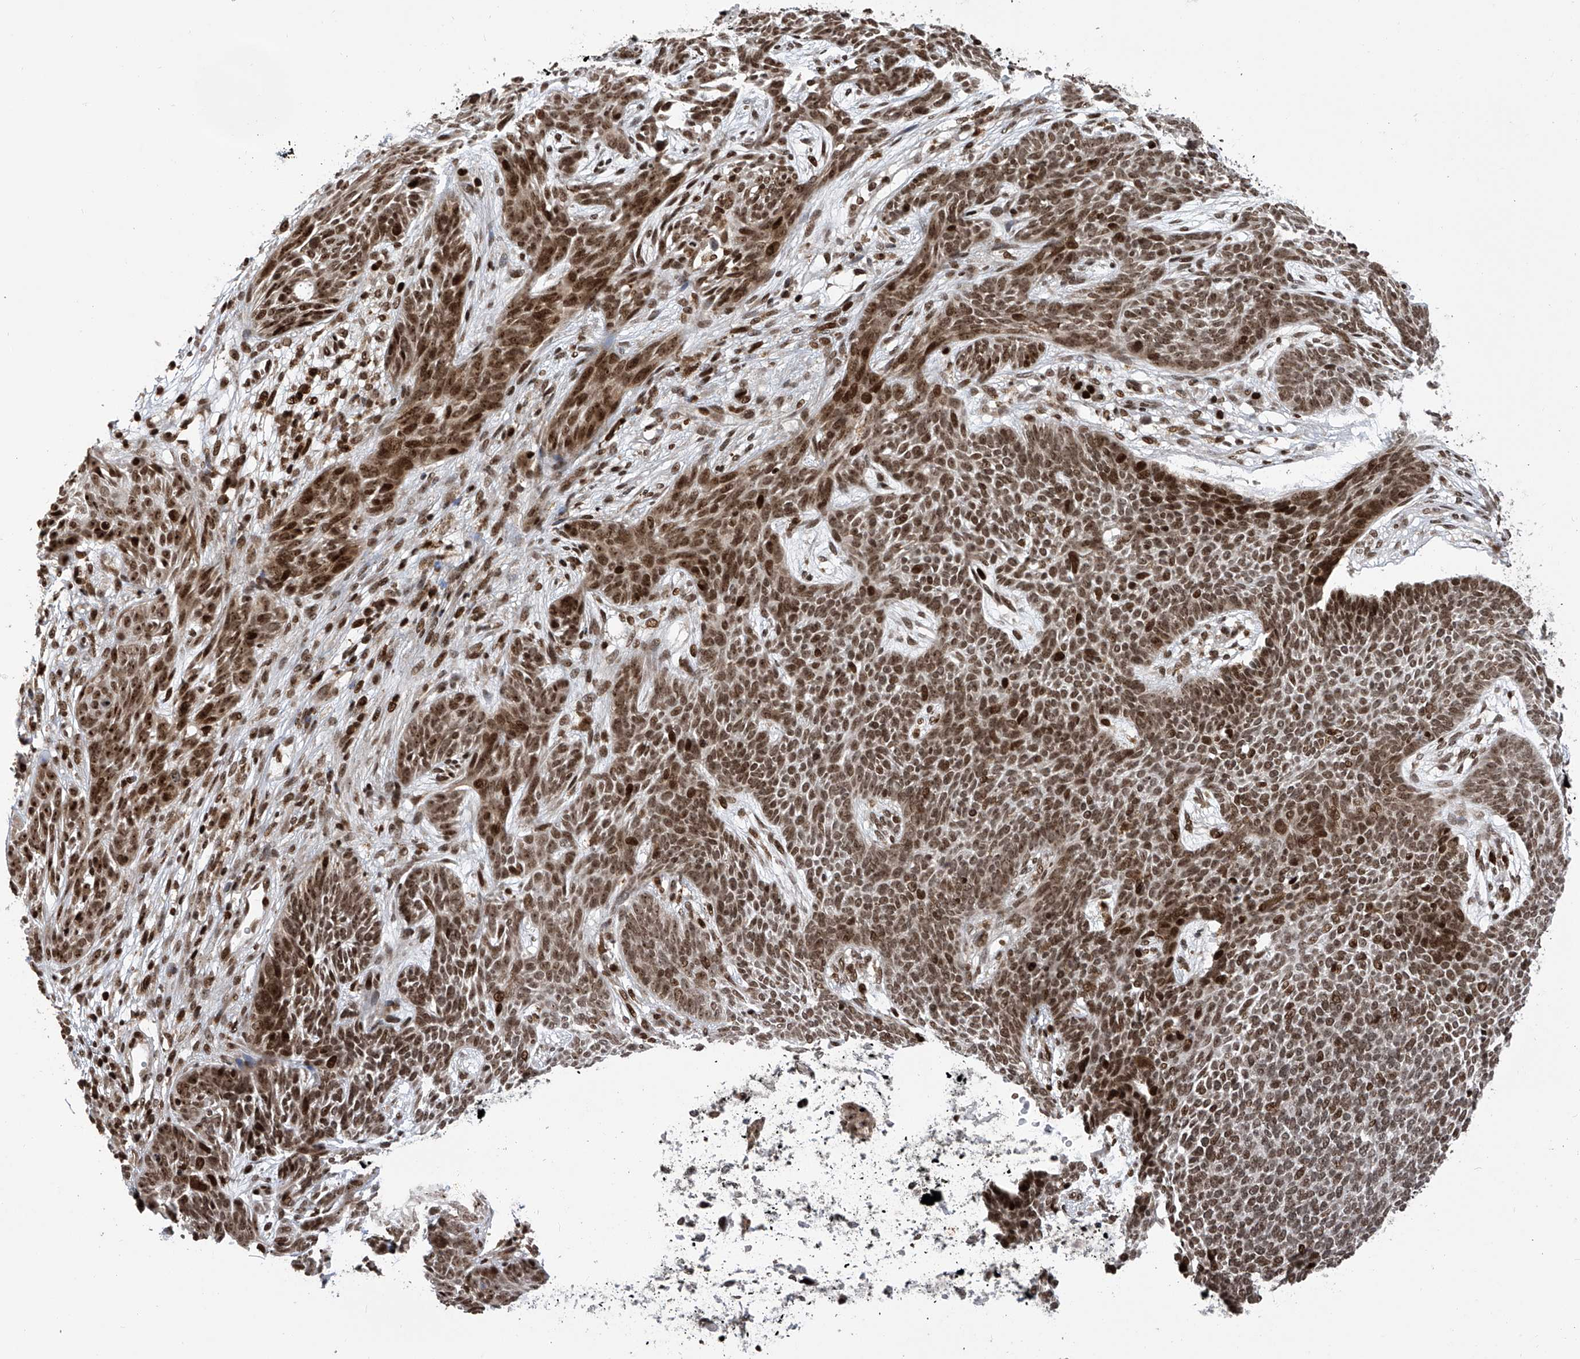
{"staining": {"intensity": "moderate", "quantity": ">75%", "location": "nuclear"}, "tissue": "skin cancer", "cell_type": "Tumor cells", "image_type": "cancer", "snomed": [{"axis": "morphology", "description": "Basal cell carcinoma"}, {"axis": "topography", "description": "Skin"}], "caption": "High-power microscopy captured an immunohistochemistry image of skin cancer, revealing moderate nuclear positivity in approximately >75% of tumor cells.", "gene": "PAK1IP1", "patient": {"sex": "female", "age": 84}}